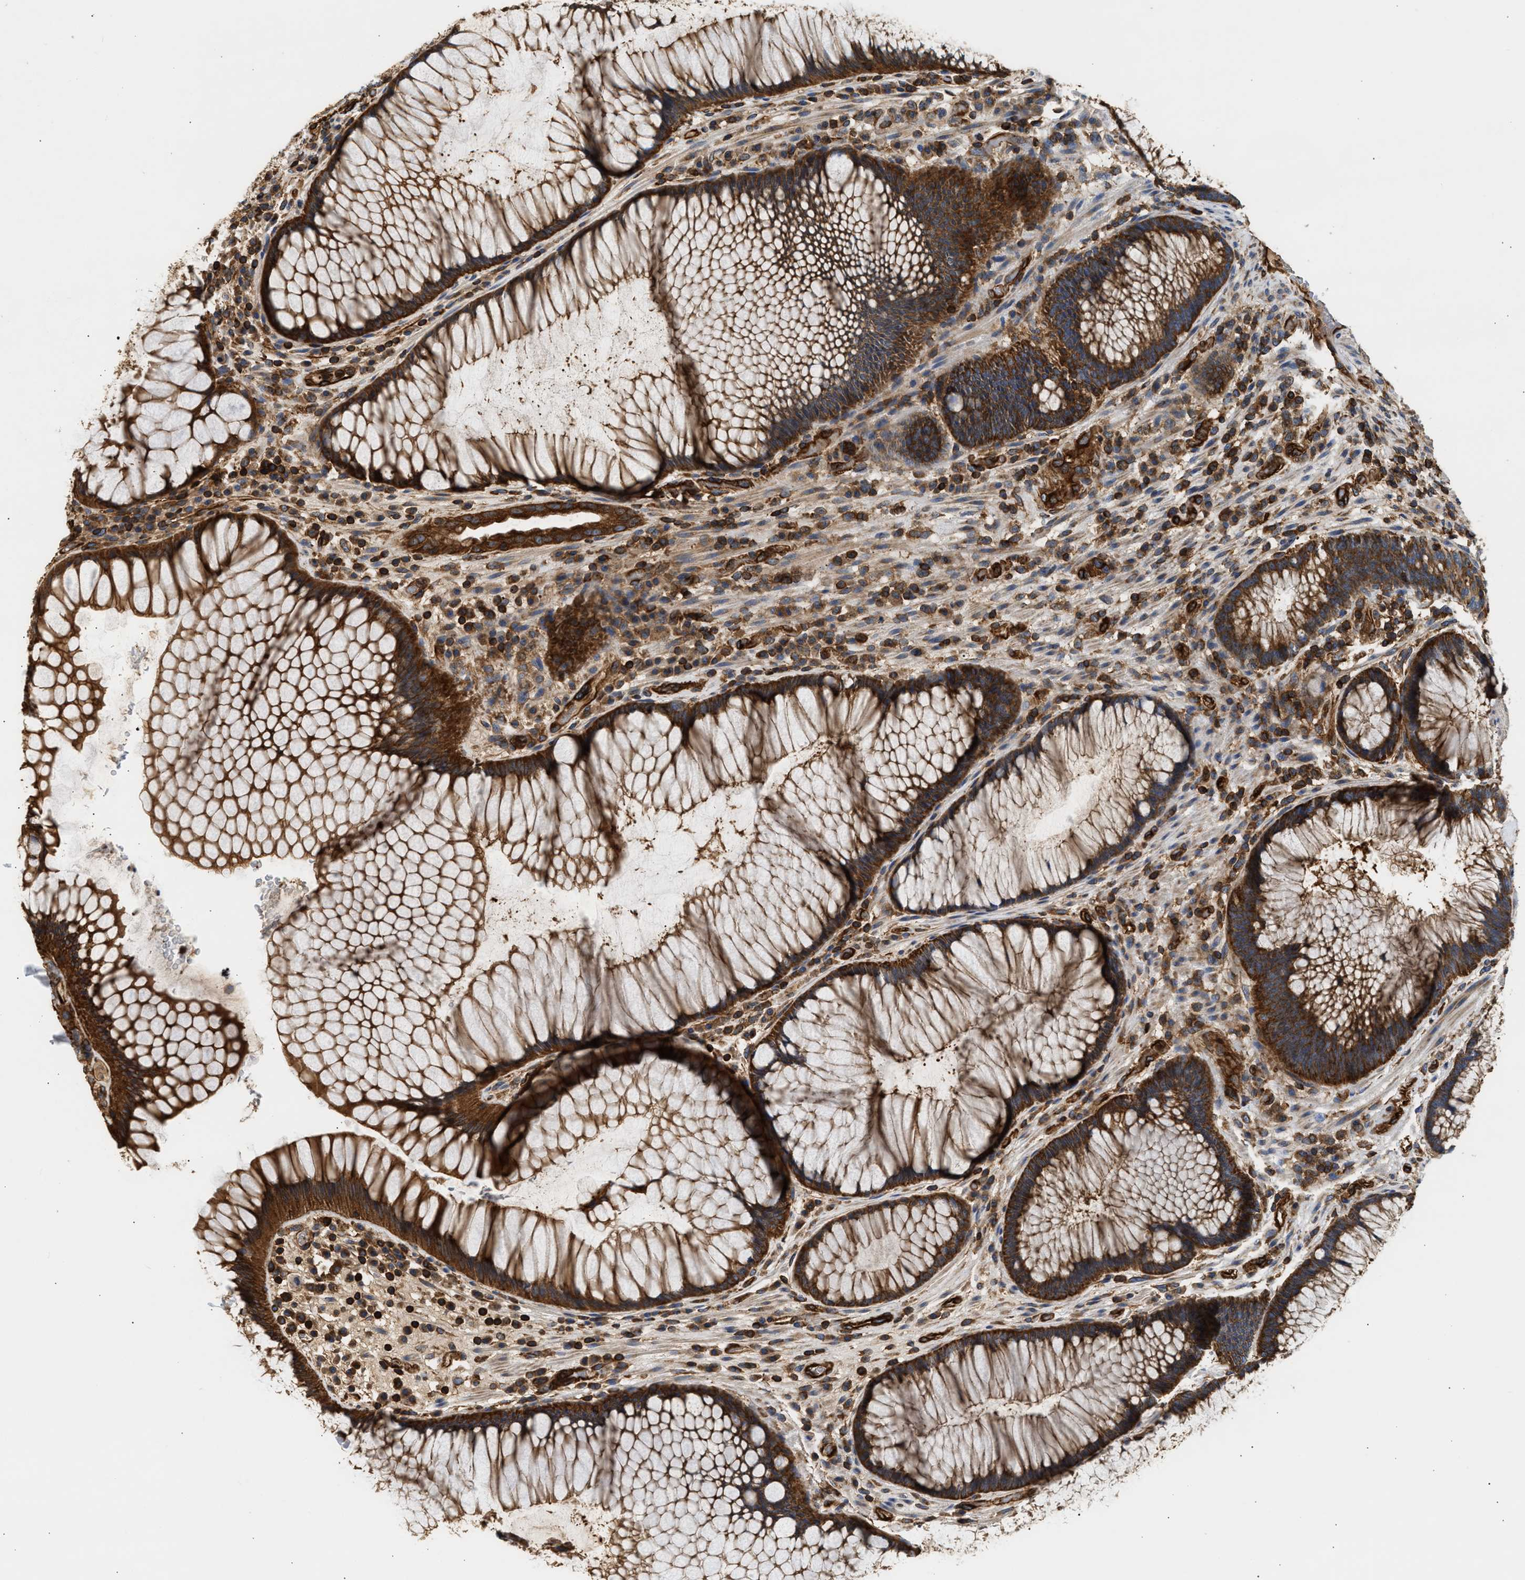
{"staining": {"intensity": "strong", "quantity": ">75%", "location": "cytoplasmic/membranous"}, "tissue": "rectum", "cell_type": "Glandular cells", "image_type": "normal", "snomed": [{"axis": "morphology", "description": "Normal tissue, NOS"}, {"axis": "topography", "description": "Rectum"}], "caption": "Approximately >75% of glandular cells in normal rectum demonstrate strong cytoplasmic/membranous protein staining as visualized by brown immunohistochemical staining.", "gene": "SAMD9L", "patient": {"sex": "male", "age": 51}}